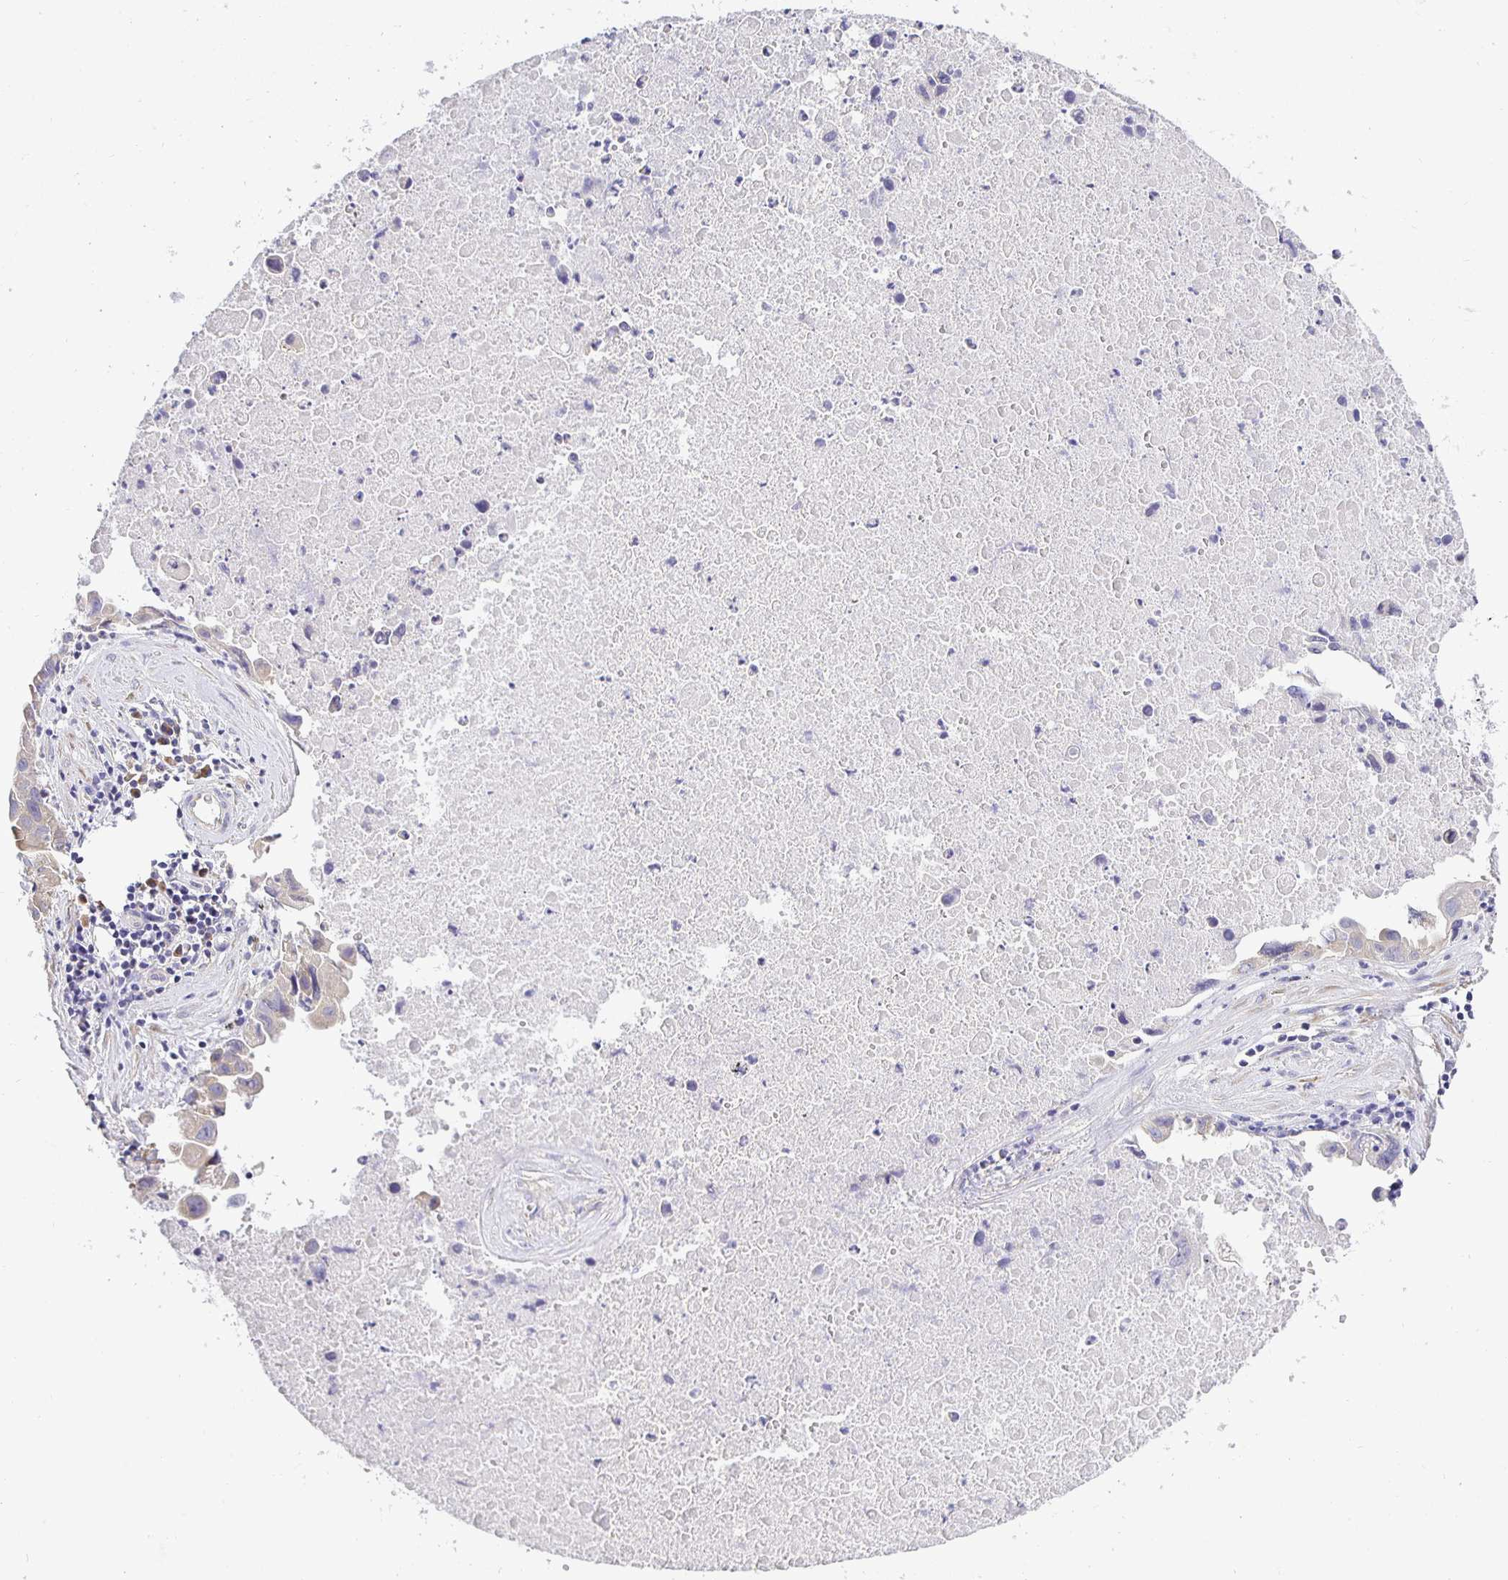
{"staining": {"intensity": "weak", "quantity": "<25%", "location": "cytoplasmic/membranous"}, "tissue": "lung cancer", "cell_type": "Tumor cells", "image_type": "cancer", "snomed": [{"axis": "morphology", "description": "Adenocarcinoma, NOS"}, {"axis": "topography", "description": "Lymph node"}, {"axis": "topography", "description": "Lung"}], "caption": "Histopathology image shows no protein staining in tumor cells of lung cancer tissue.", "gene": "OPALIN", "patient": {"sex": "male", "age": 64}}